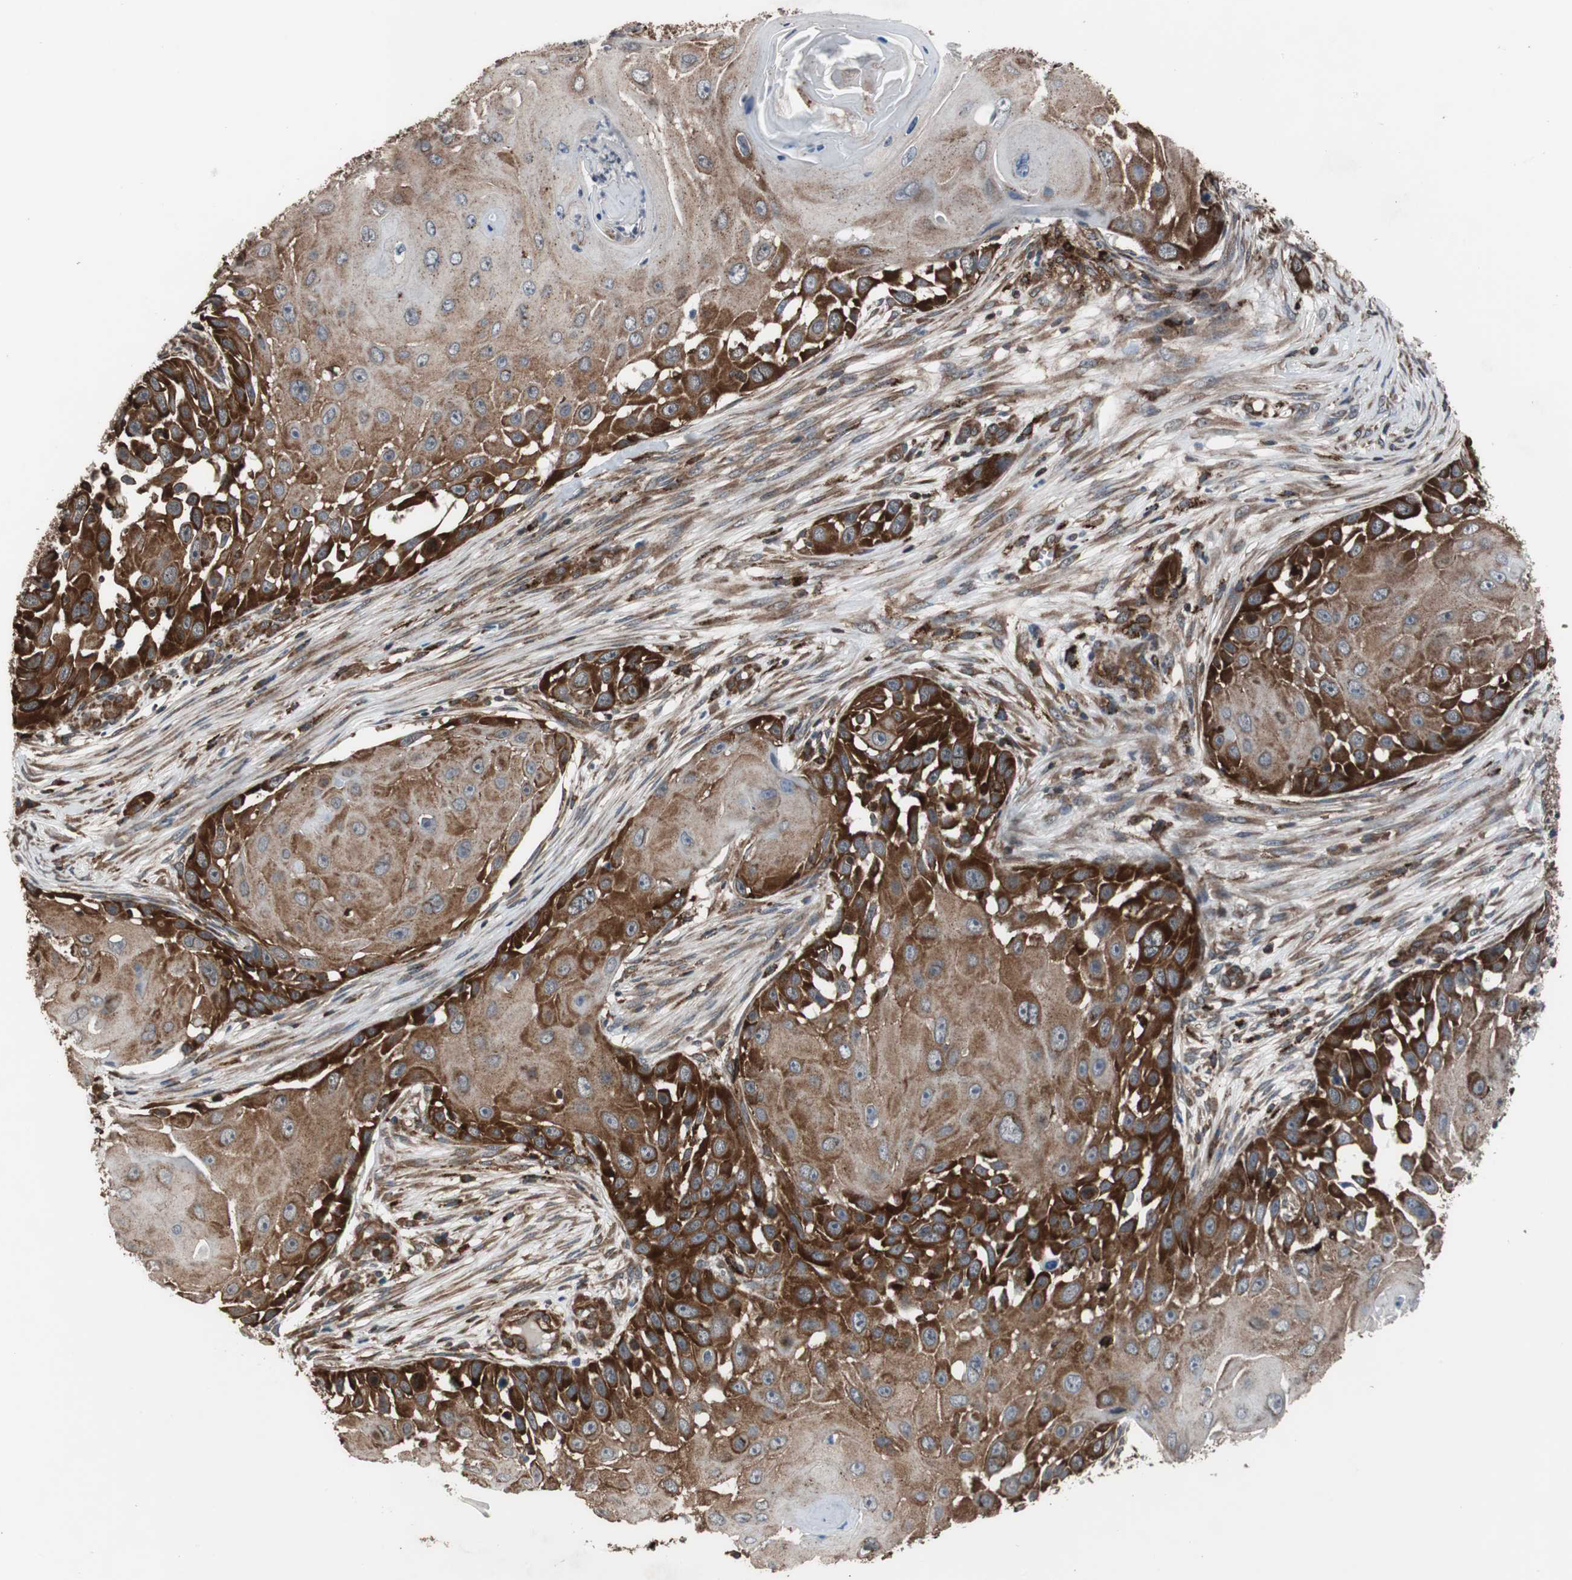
{"staining": {"intensity": "strong", "quantity": ">75%", "location": "cytoplasmic/membranous"}, "tissue": "skin cancer", "cell_type": "Tumor cells", "image_type": "cancer", "snomed": [{"axis": "morphology", "description": "Squamous cell carcinoma, NOS"}, {"axis": "topography", "description": "Skin"}], "caption": "Immunohistochemistry image of human skin squamous cell carcinoma stained for a protein (brown), which exhibits high levels of strong cytoplasmic/membranous staining in approximately >75% of tumor cells.", "gene": "USP10", "patient": {"sex": "female", "age": 44}}